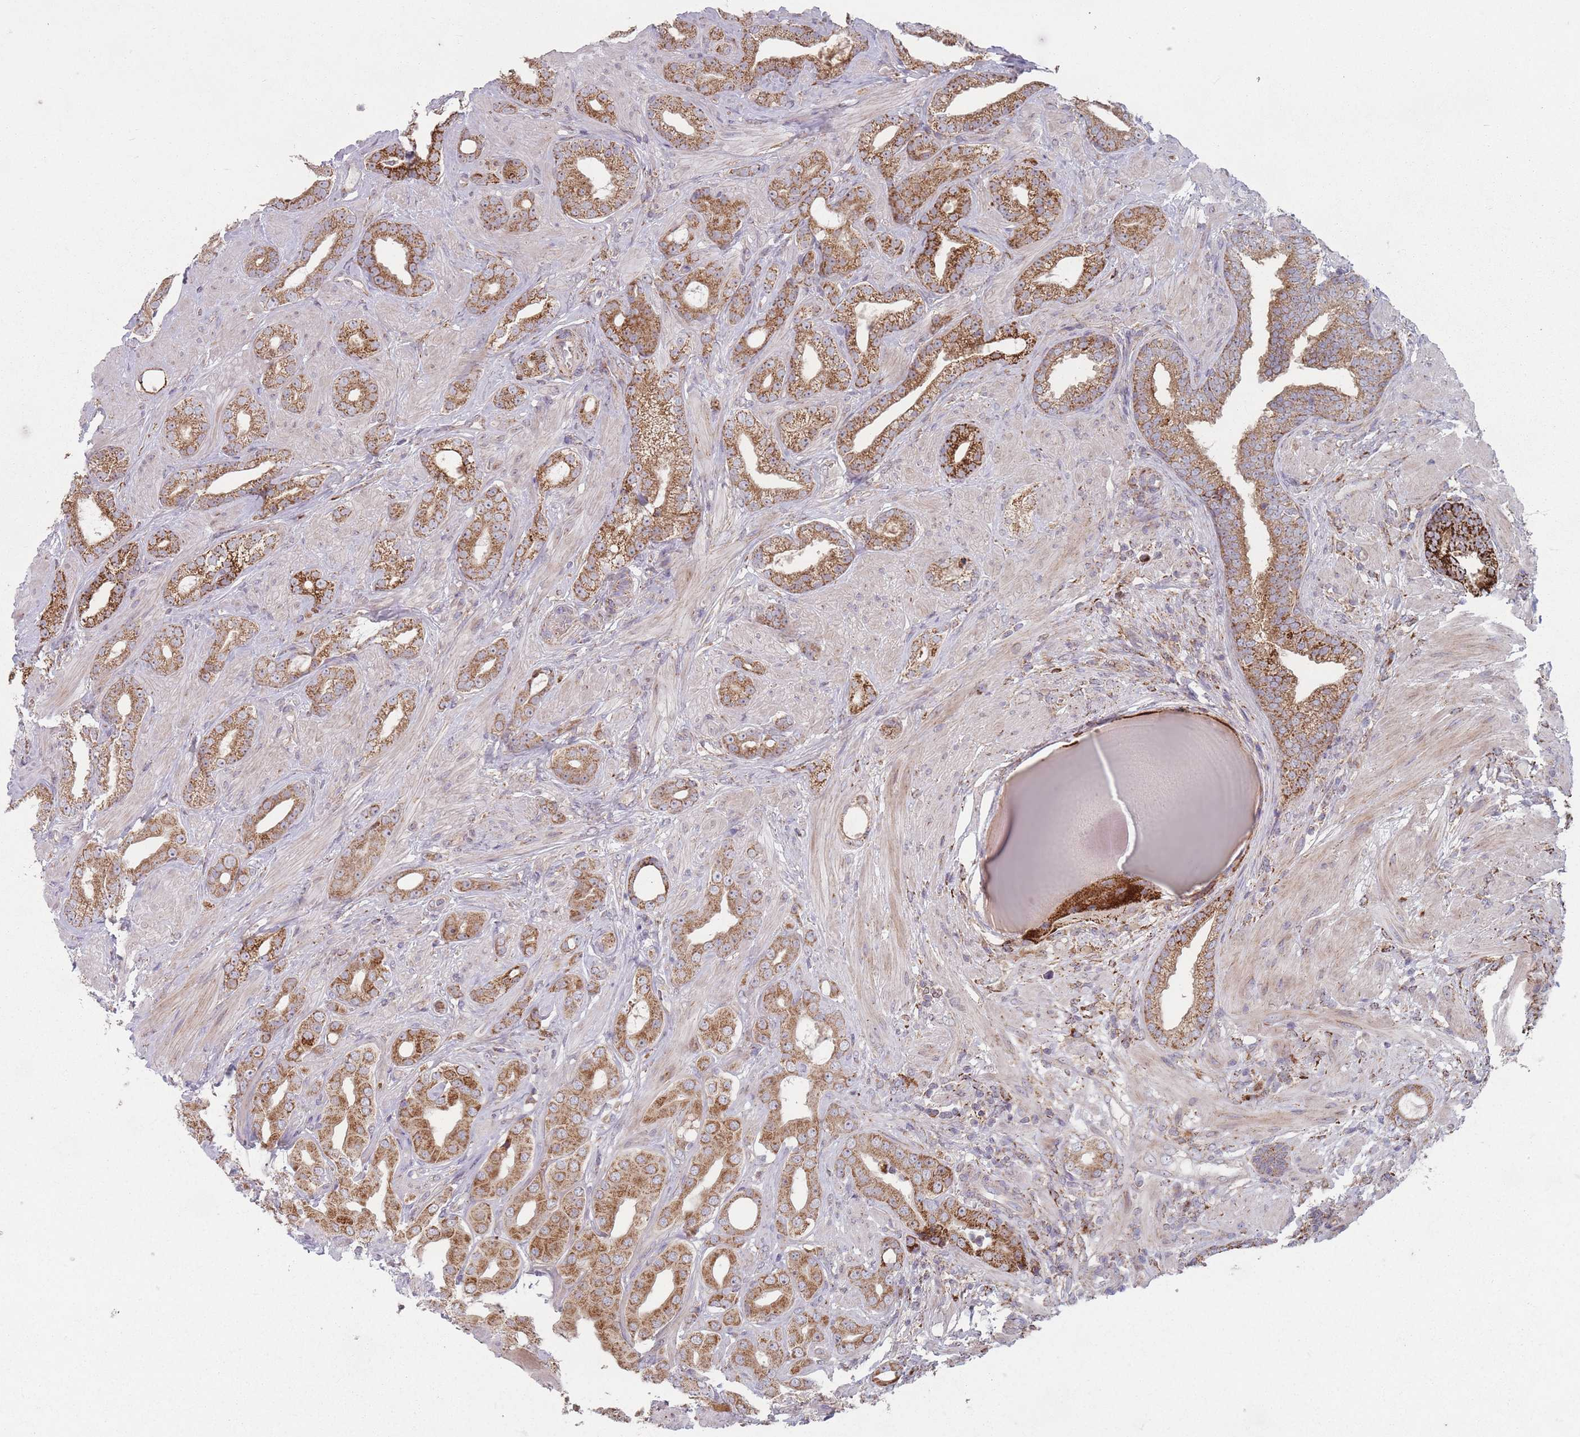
{"staining": {"intensity": "moderate", "quantity": ">75%", "location": "cytoplasmic/membranous"}, "tissue": "prostate cancer", "cell_type": "Tumor cells", "image_type": "cancer", "snomed": [{"axis": "morphology", "description": "Adenocarcinoma, Low grade"}, {"axis": "topography", "description": "Prostate"}], "caption": "Moderate cytoplasmic/membranous staining is seen in about >75% of tumor cells in prostate cancer.", "gene": "OR10Q1", "patient": {"sex": "male", "age": 57}}